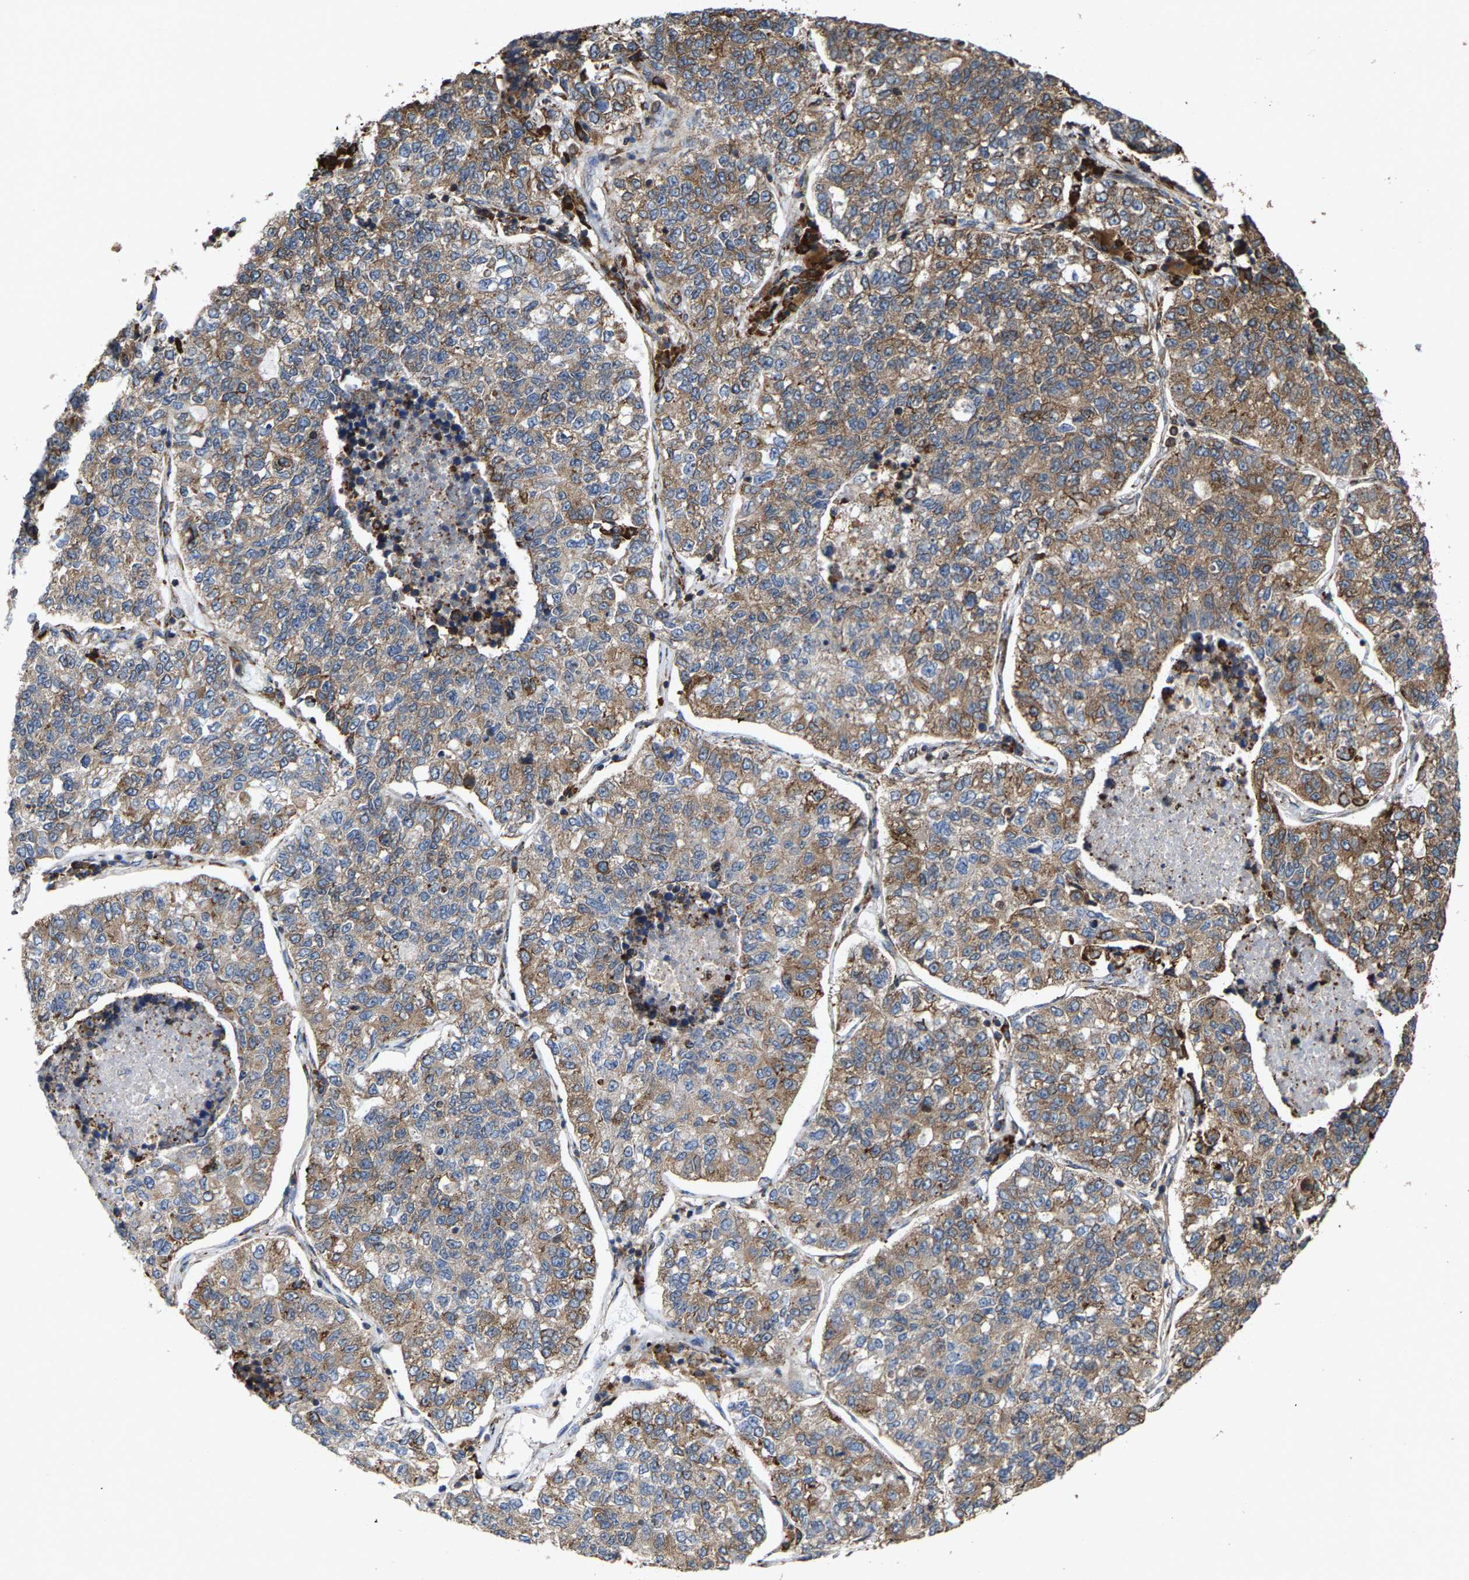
{"staining": {"intensity": "weak", "quantity": ">75%", "location": "cytoplasmic/membranous"}, "tissue": "lung cancer", "cell_type": "Tumor cells", "image_type": "cancer", "snomed": [{"axis": "morphology", "description": "Adenocarcinoma, NOS"}, {"axis": "topography", "description": "Lung"}], "caption": "Lung cancer was stained to show a protein in brown. There is low levels of weak cytoplasmic/membranous staining in approximately >75% of tumor cells.", "gene": "FGD3", "patient": {"sex": "male", "age": 49}}